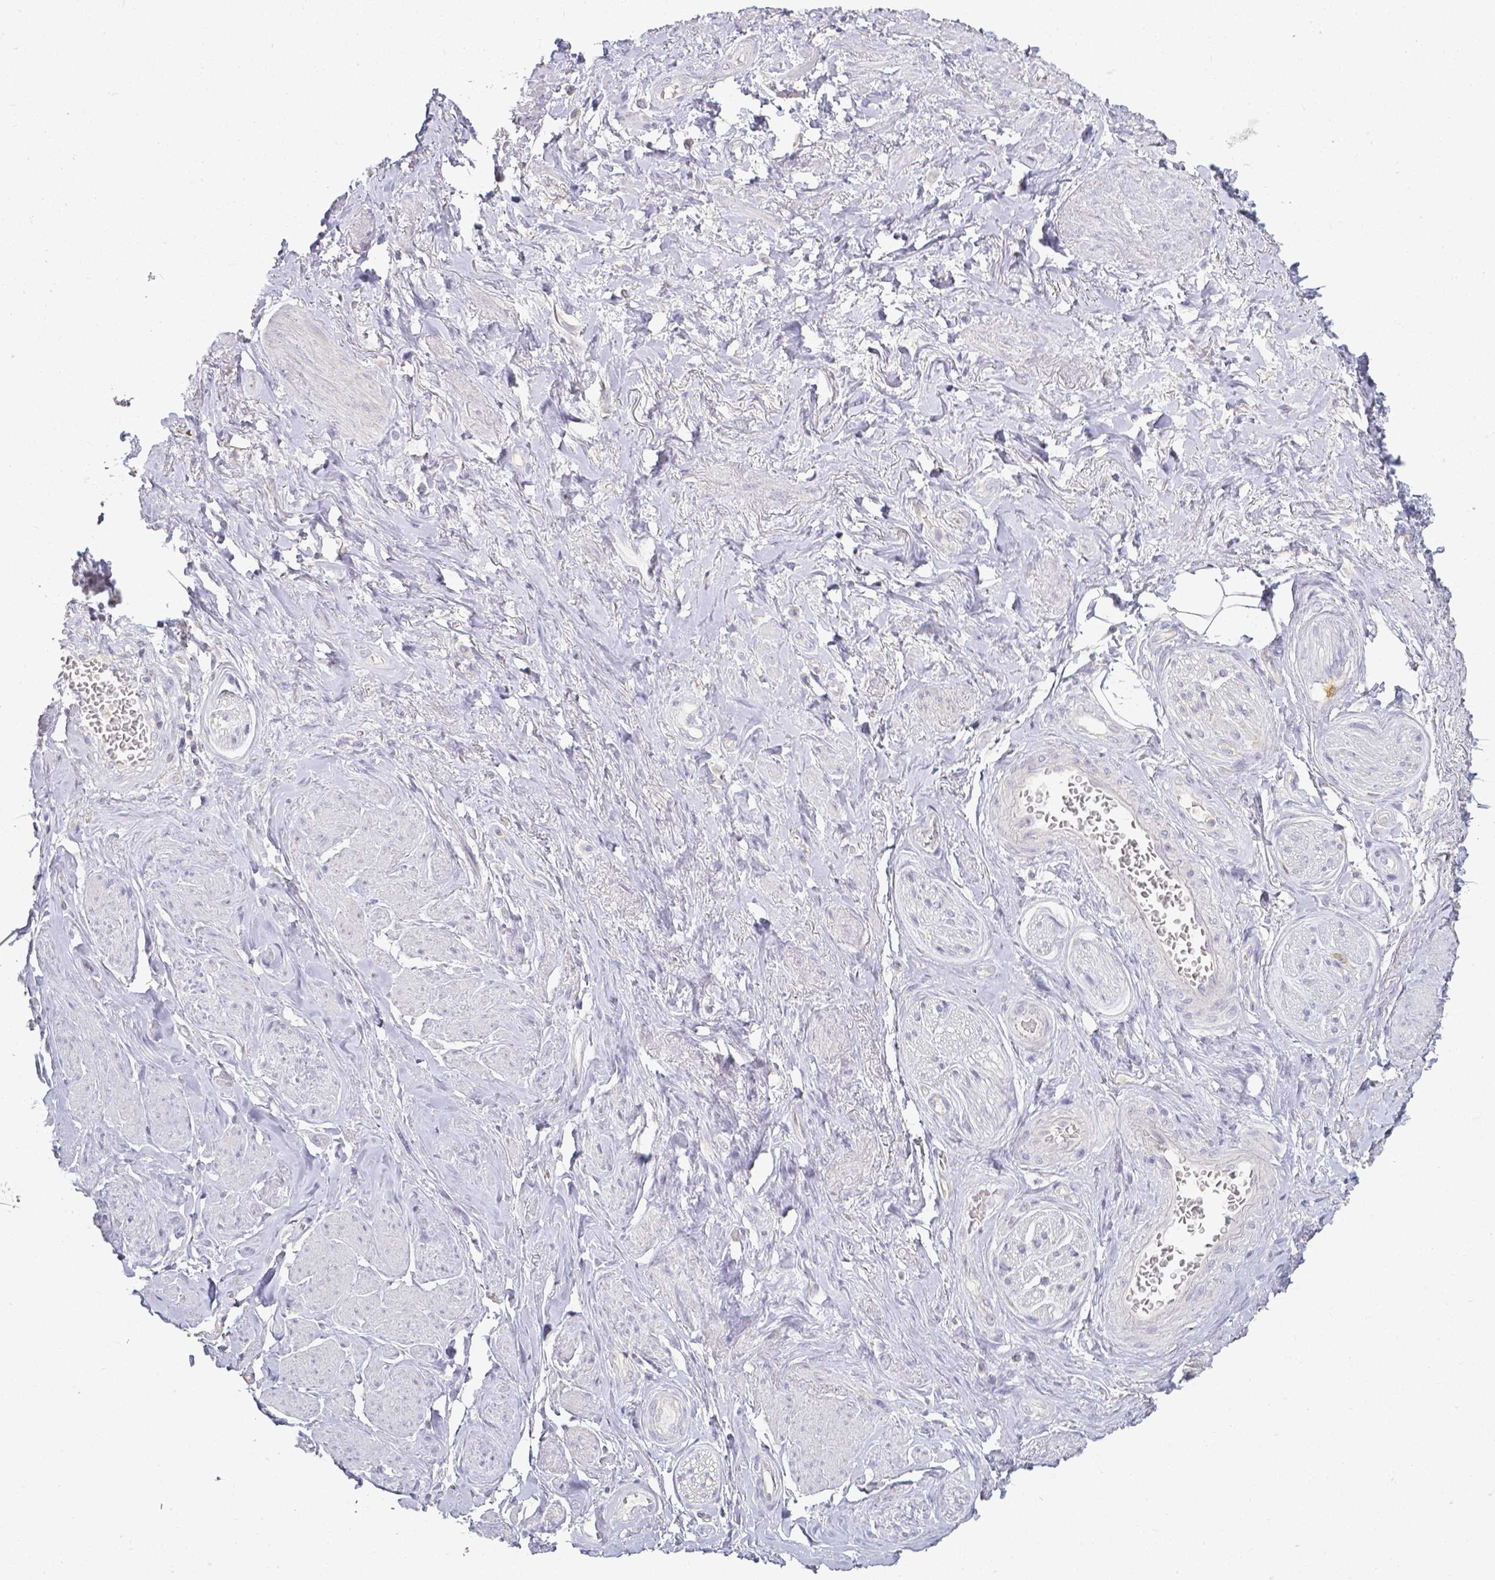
{"staining": {"intensity": "negative", "quantity": "none", "location": "none"}, "tissue": "soft tissue", "cell_type": "Fibroblasts", "image_type": "normal", "snomed": [{"axis": "morphology", "description": "Normal tissue, NOS"}, {"axis": "topography", "description": "Vagina"}, {"axis": "topography", "description": "Peripheral nerve tissue"}], "caption": "Micrograph shows no significant protein staining in fibroblasts of benign soft tissue. (DAB (3,3'-diaminobenzidine) immunohistochemistry with hematoxylin counter stain).", "gene": "KCNH1", "patient": {"sex": "female", "age": 71}}